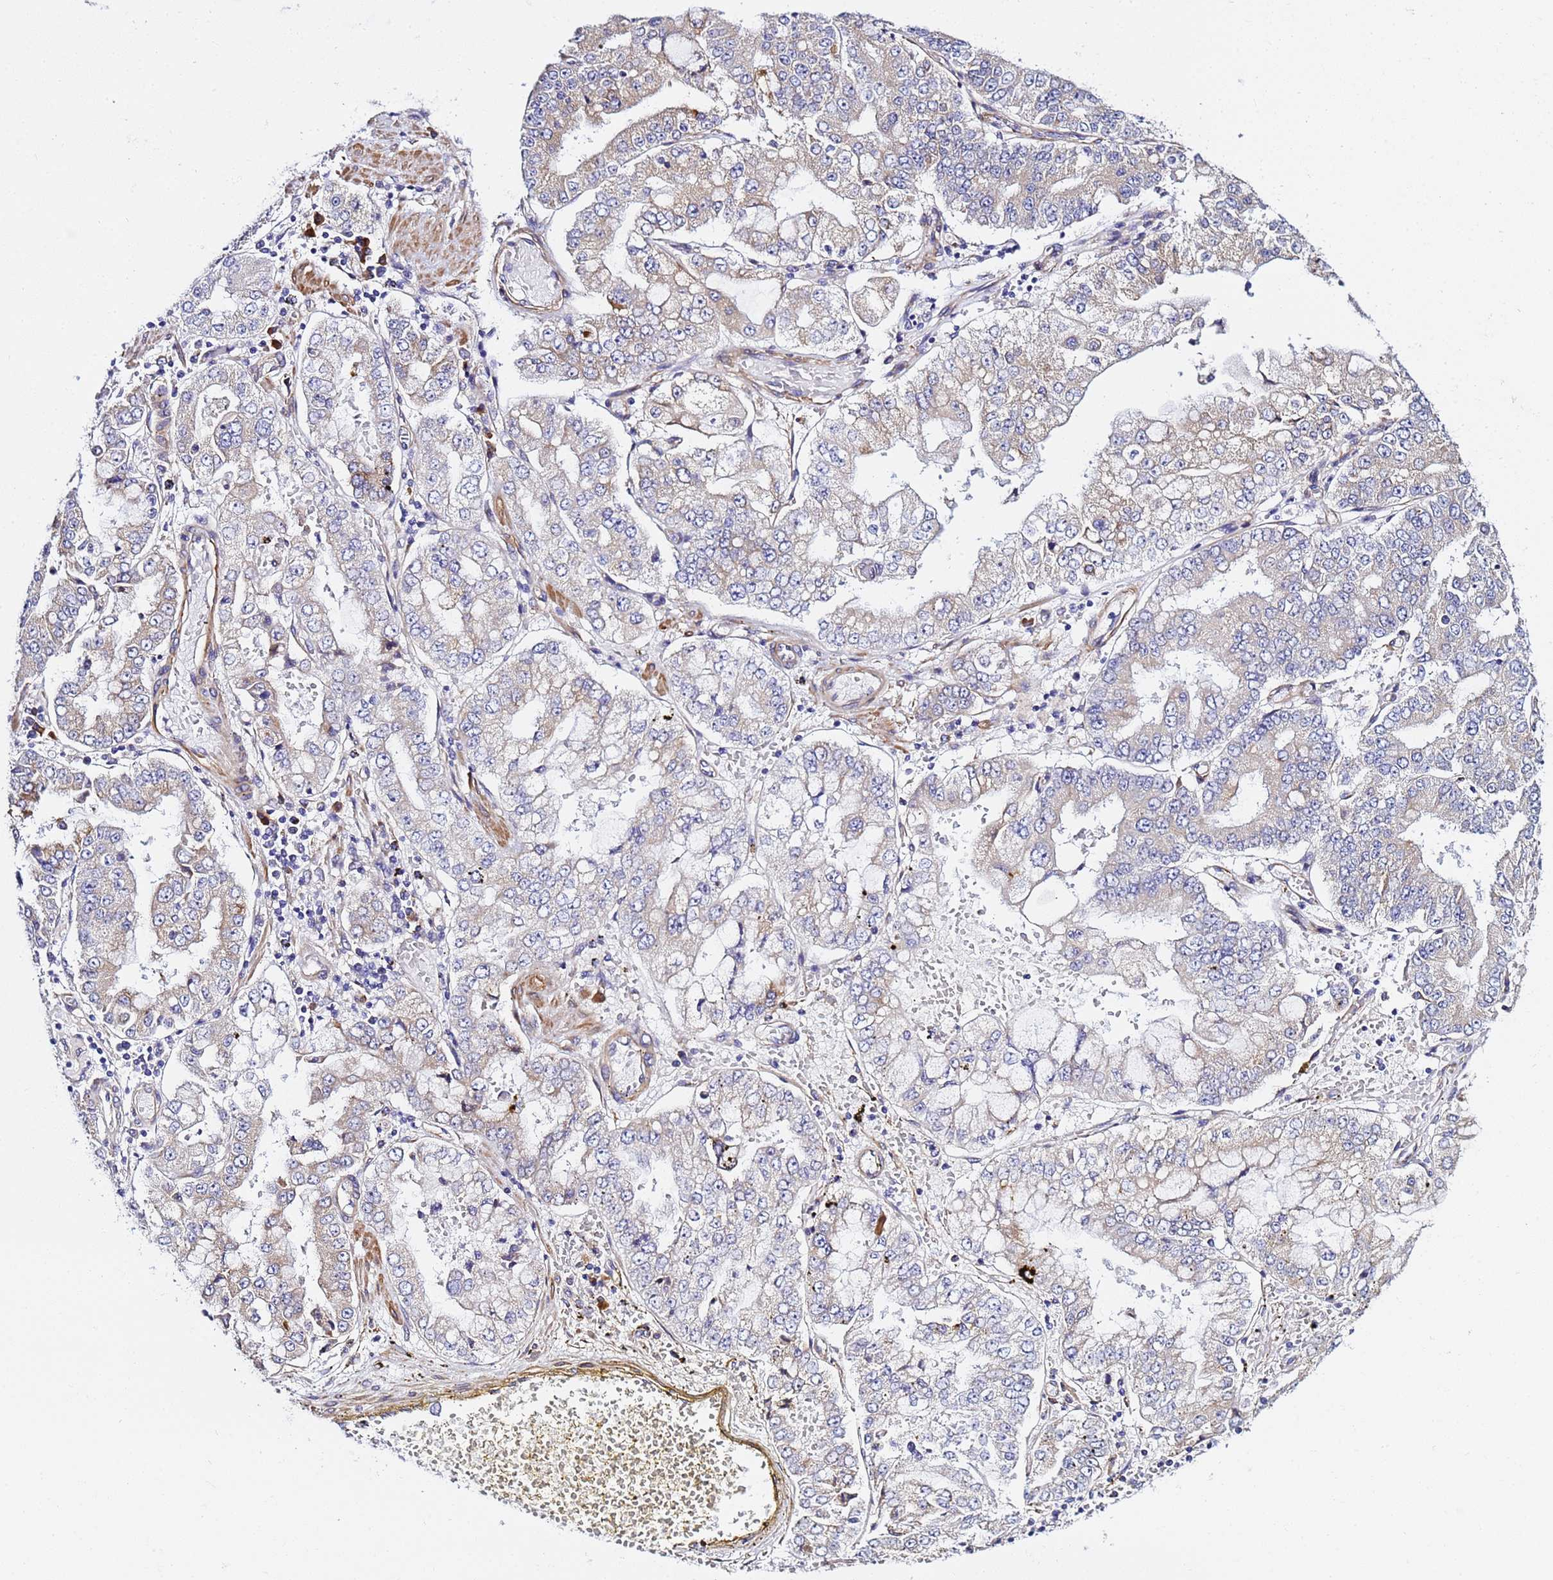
{"staining": {"intensity": "weak", "quantity": "<25%", "location": "cytoplasmic/membranous"}, "tissue": "stomach cancer", "cell_type": "Tumor cells", "image_type": "cancer", "snomed": [{"axis": "morphology", "description": "Adenocarcinoma, NOS"}, {"axis": "topography", "description": "Stomach"}], "caption": "This is a histopathology image of immunohistochemistry staining of adenocarcinoma (stomach), which shows no staining in tumor cells. The staining is performed using DAB (3,3'-diaminobenzidine) brown chromogen with nuclei counter-stained in using hematoxylin.", "gene": "JRKL", "patient": {"sex": "male", "age": 76}}